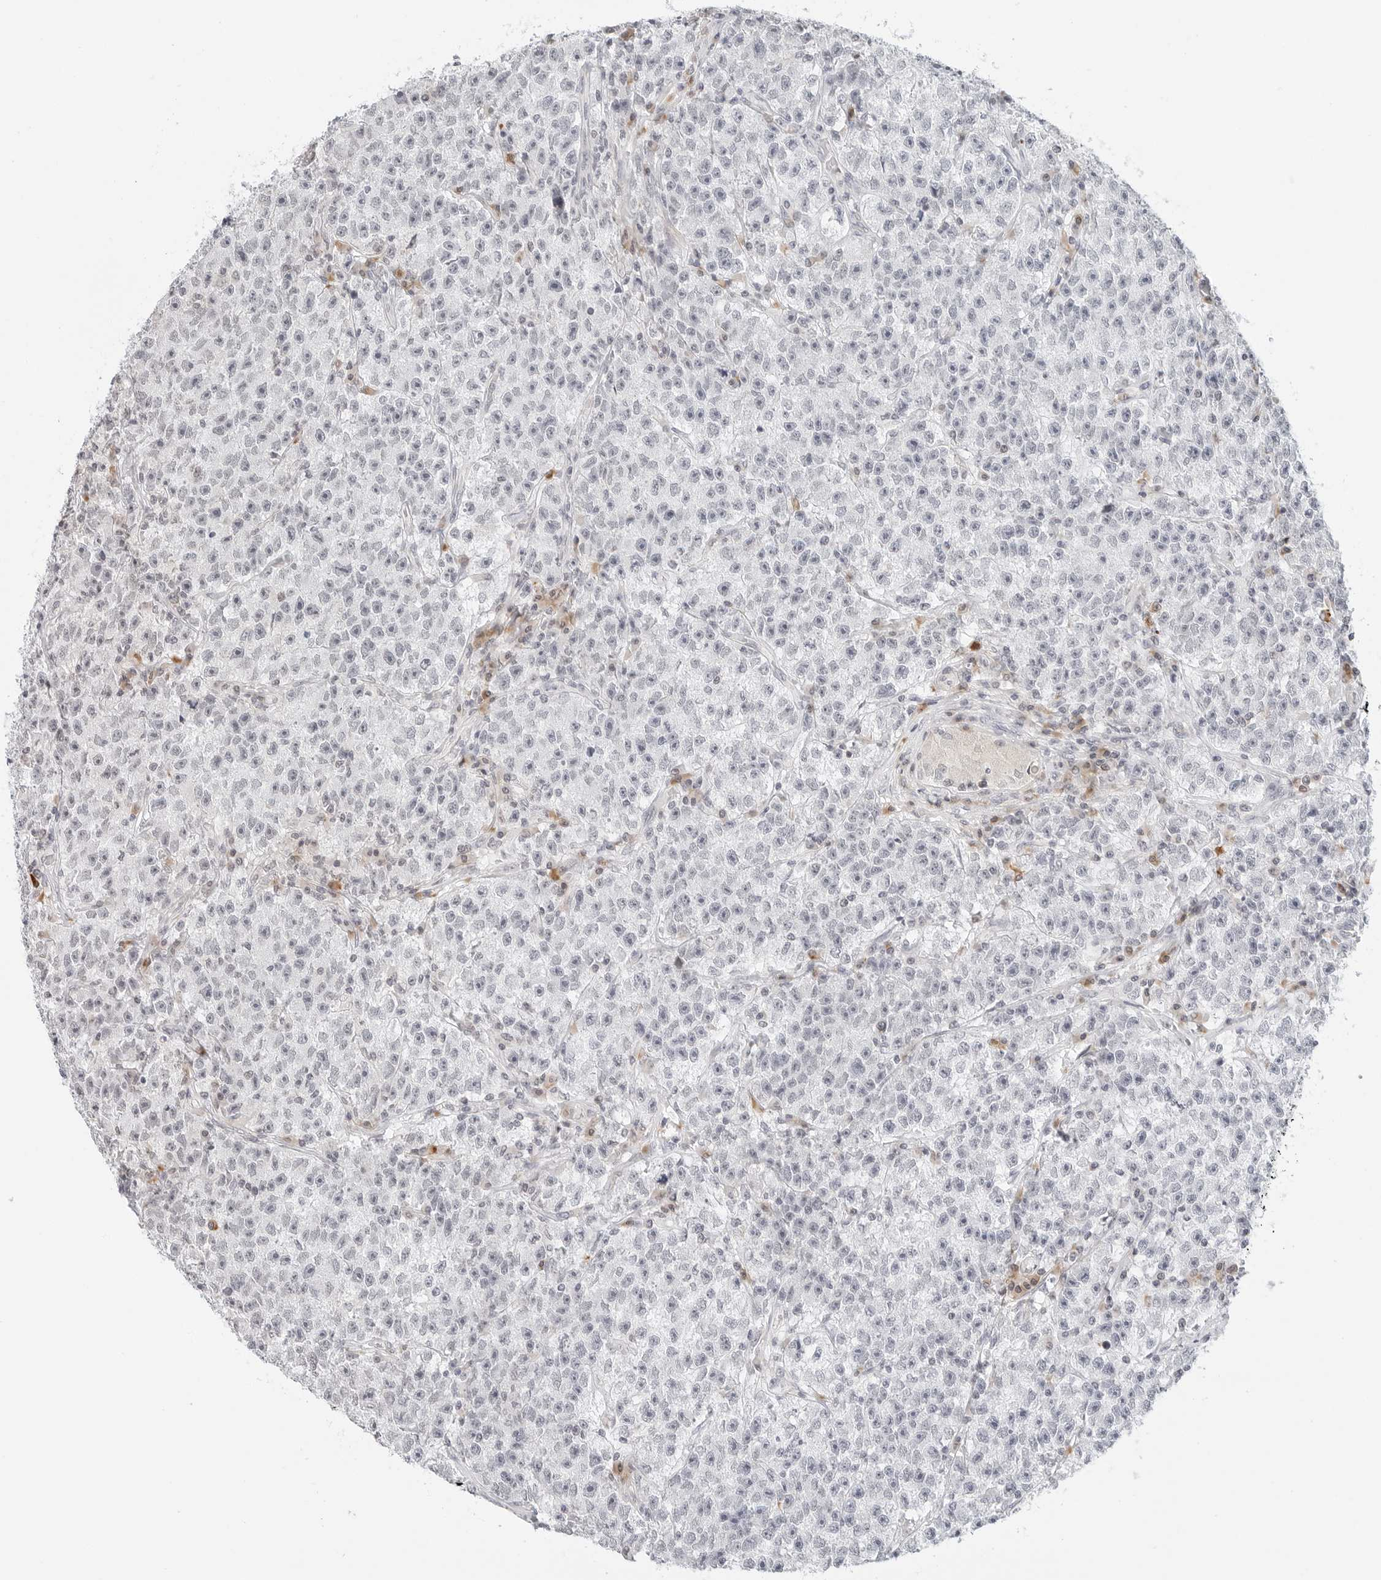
{"staining": {"intensity": "negative", "quantity": "none", "location": "none"}, "tissue": "testis cancer", "cell_type": "Tumor cells", "image_type": "cancer", "snomed": [{"axis": "morphology", "description": "Seminoma, NOS"}, {"axis": "topography", "description": "Testis"}], "caption": "Immunohistochemical staining of human testis cancer (seminoma) exhibits no significant staining in tumor cells.", "gene": "PARP10", "patient": {"sex": "male", "age": 22}}